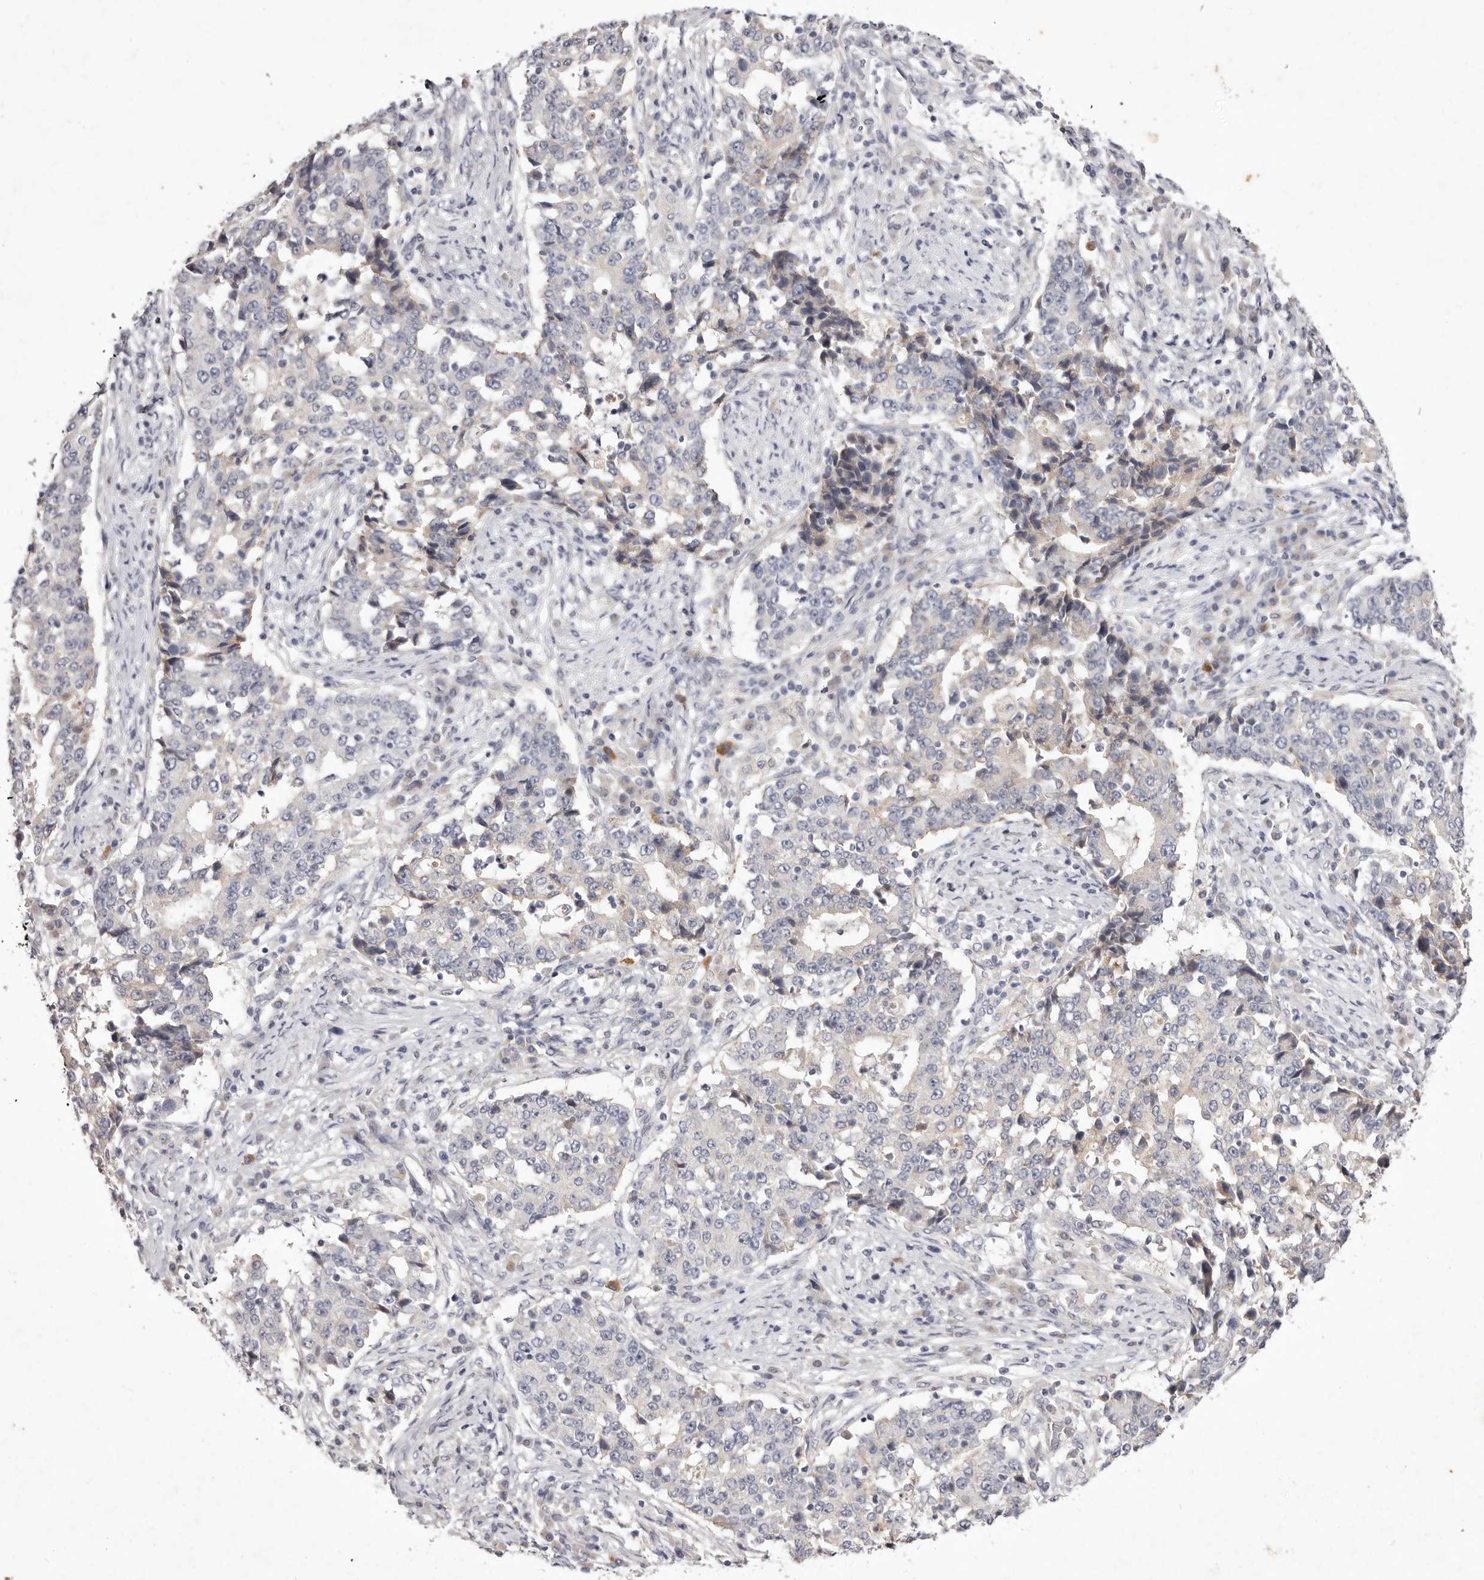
{"staining": {"intensity": "negative", "quantity": "none", "location": "none"}, "tissue": "stomach cancer", "cell_type": "Tumor cells", "image_type": "cancer", "snomed": [{"axis": "morphology", "description": "Adenocarcinoma, NOS"}, {"axis": "topography", "description": "Stomach"}], "caption": "This histopathology image is of adenocarcinoma (stomach) stained with IHC to label a protein in brown with the nuclei are counter-stained blue. There is no positivity in tumor cells.", "gene": "GARNL3", "patient": {"sex": "male", "age": 59}}